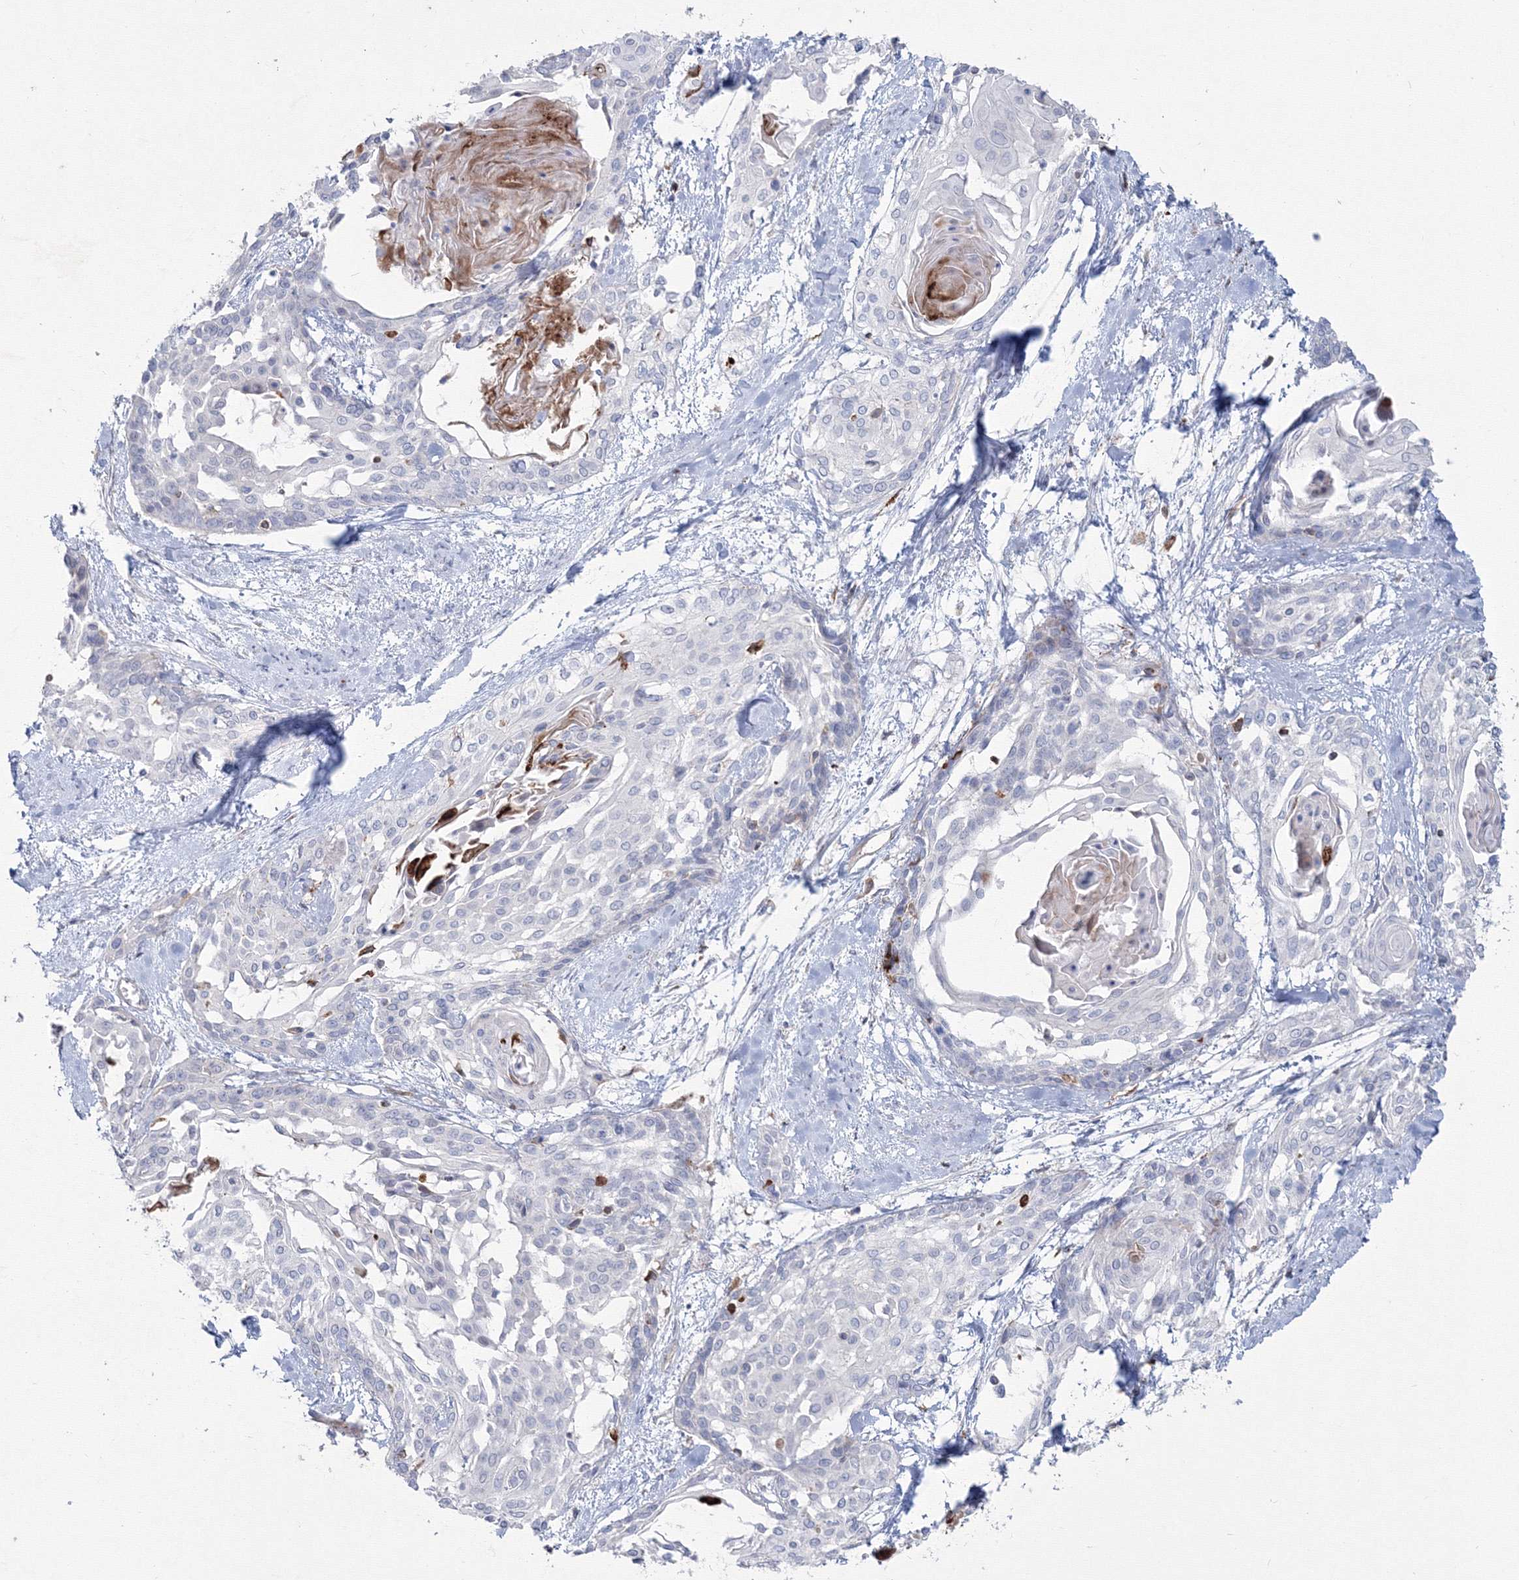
{"staining": {"intensity": "negative", "quantity": "none", "location": "none"}, "tissue": "cervical cancer", "cell_type": "Tumor cells", "image_type": "cancer", "snomed": [{"axis": "morphology", "description": "Squamous cell carcinoma, NOS"}, {"axis": "topography", "description": "Cervix"}], "caption": "Tumor cells are negative for protein expression in human cervical cancer (squamous cell carcinoma). (Immunohistochemistry (ihc), brightfield microscopy, high magnification).", "gene": "HYAL2", "patient": {"sex": "female", "age": 57}}